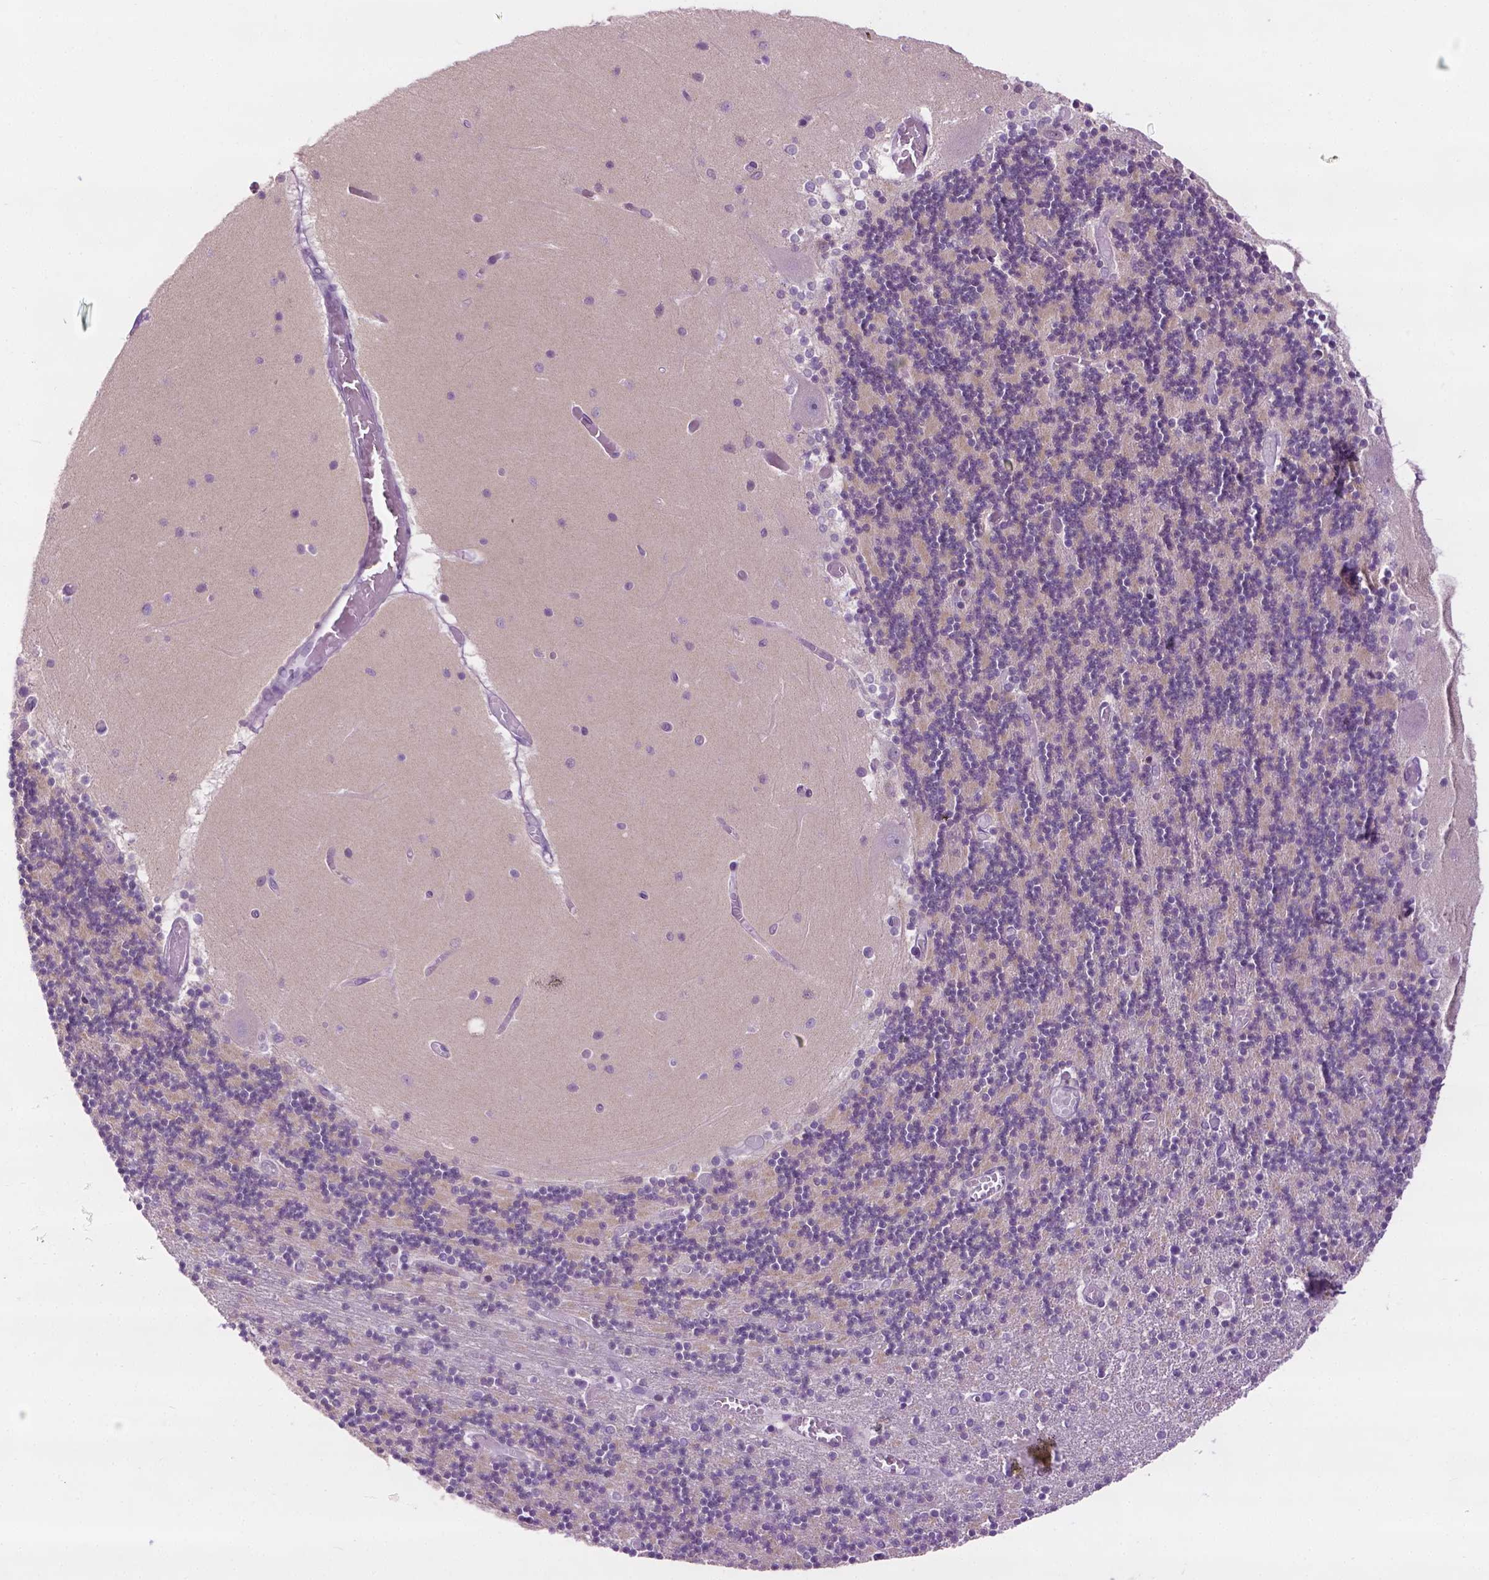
{"staining": {"intensity": "weak", "quantity": "25%-75%", "location": "cytoplasmic/membranous"}, "tissue": "cerebellum", "cell_type": "Cells in granular layer", "image_type": "normal", "snomed": [{"axis": "morphology", "description": "Normal tissue, NOS"}, {"axis": "topography", "description": "Cerebellum"}], "caption": "A high-resolution histopathology image shows immunohistochemistry staining of benign cerebellum, which exhibits weak cytoplasmic/membranous staining in about 25%-75% of cells in granular layer. (DAB (3,3'-diaminobenzidine) = brown stain, brightfield microscopy at high magnification).", "gene": "DENND4A", "patient": {"sex": "female", "age": 28}}